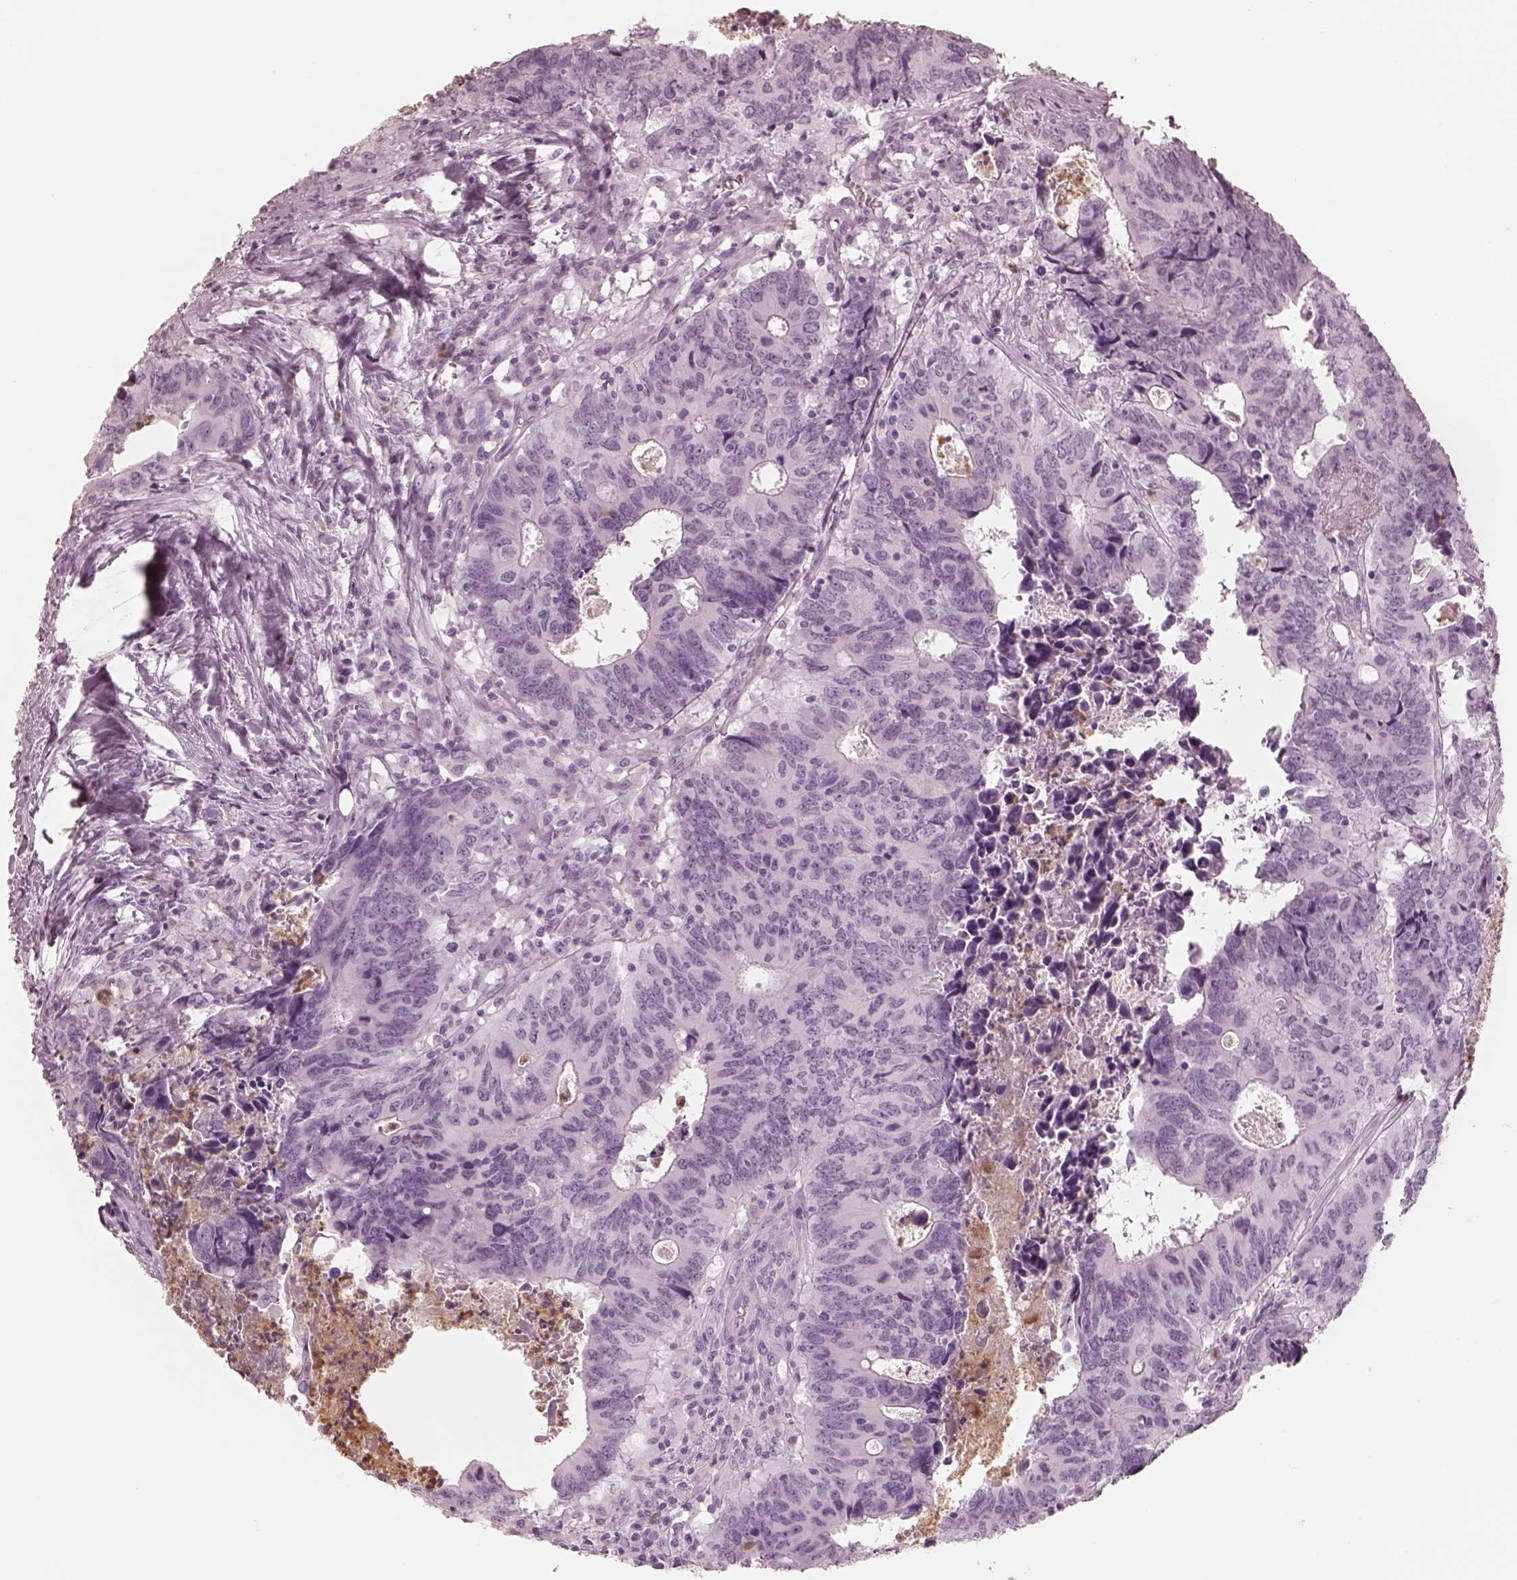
{"staining": {"intensity": "negative", "quantity": "none", "location": "none"}, "tissue": "colorectal cancer", "cell_type": "Tumor cells", "image_type": "cancer", "snomed": [{"axis": "morphology", "description": "Adenocarcinoma, NOS"}, {"axis": "topography", "description": "Colon"}], "caption": "Immunohistochemistry photomicrograph of neoplastic tissue: human colorectal cancer (adenocarcinoma) stained with DAB displays no significant protein positivity in tumor cells.", "gene": "ELANE", "patient": {"sex": "female", "age": 82}}